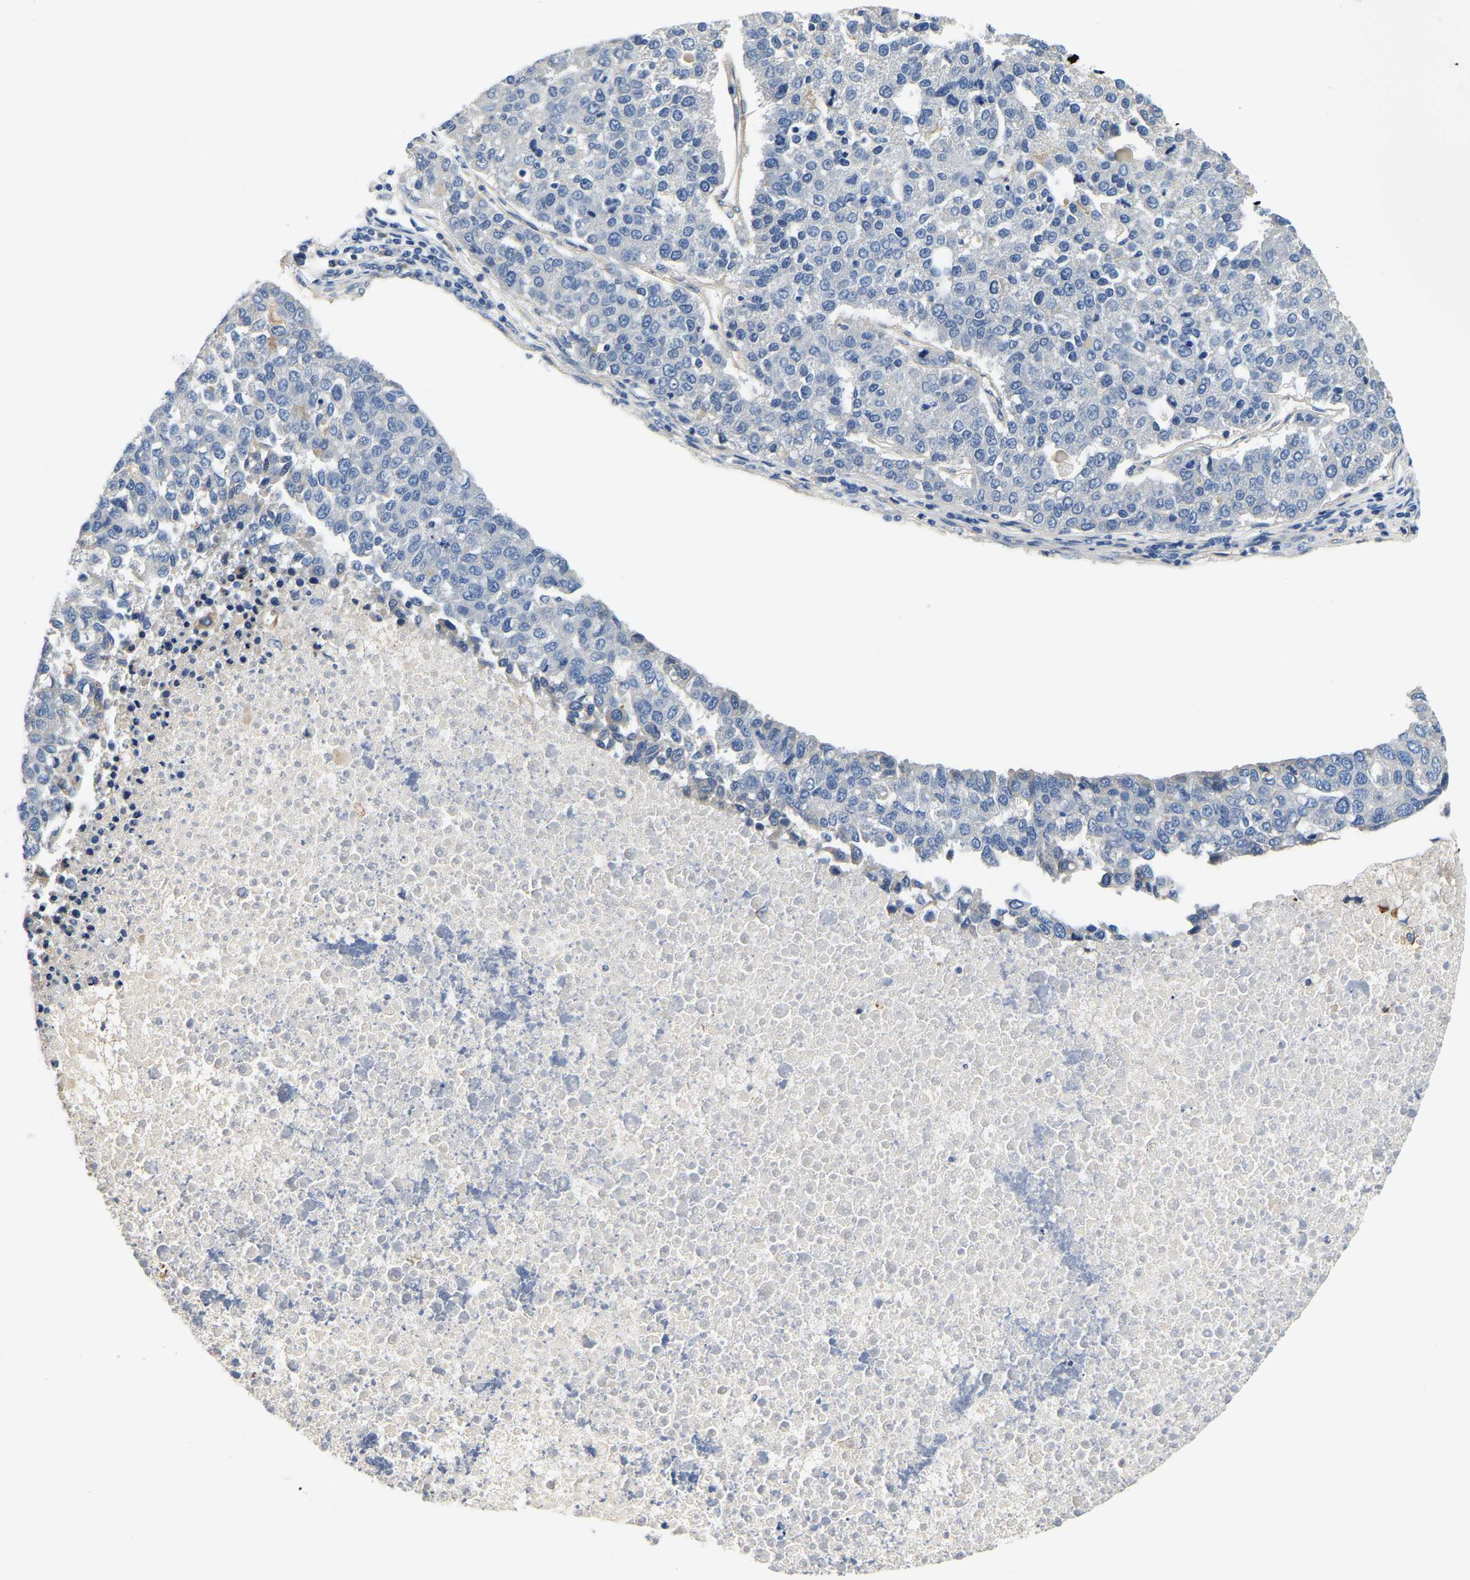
{"staining": {"intensity": "negative", "quantity": "none", "location": "none"}, "tissue": "pancreatic cancer", "cell_type": "Tumor cells", "image_type": "cancer", "snomed": [{"axis": "morphology", "description": "Adenocarcinoma, NOS"}, {"axis": "topography", "description": "Pancreas"}], "caption": "High magnification brightfield microscopy of pancreatic adenocarcinoma stained with DAB (3,3'-diaminobenzidine) (brown) and counterstained with hematoxylin (blue): tumor cells show no significant positivity.", "gene": "LIAS", "patient": {"sex": "female", "age": 61}}